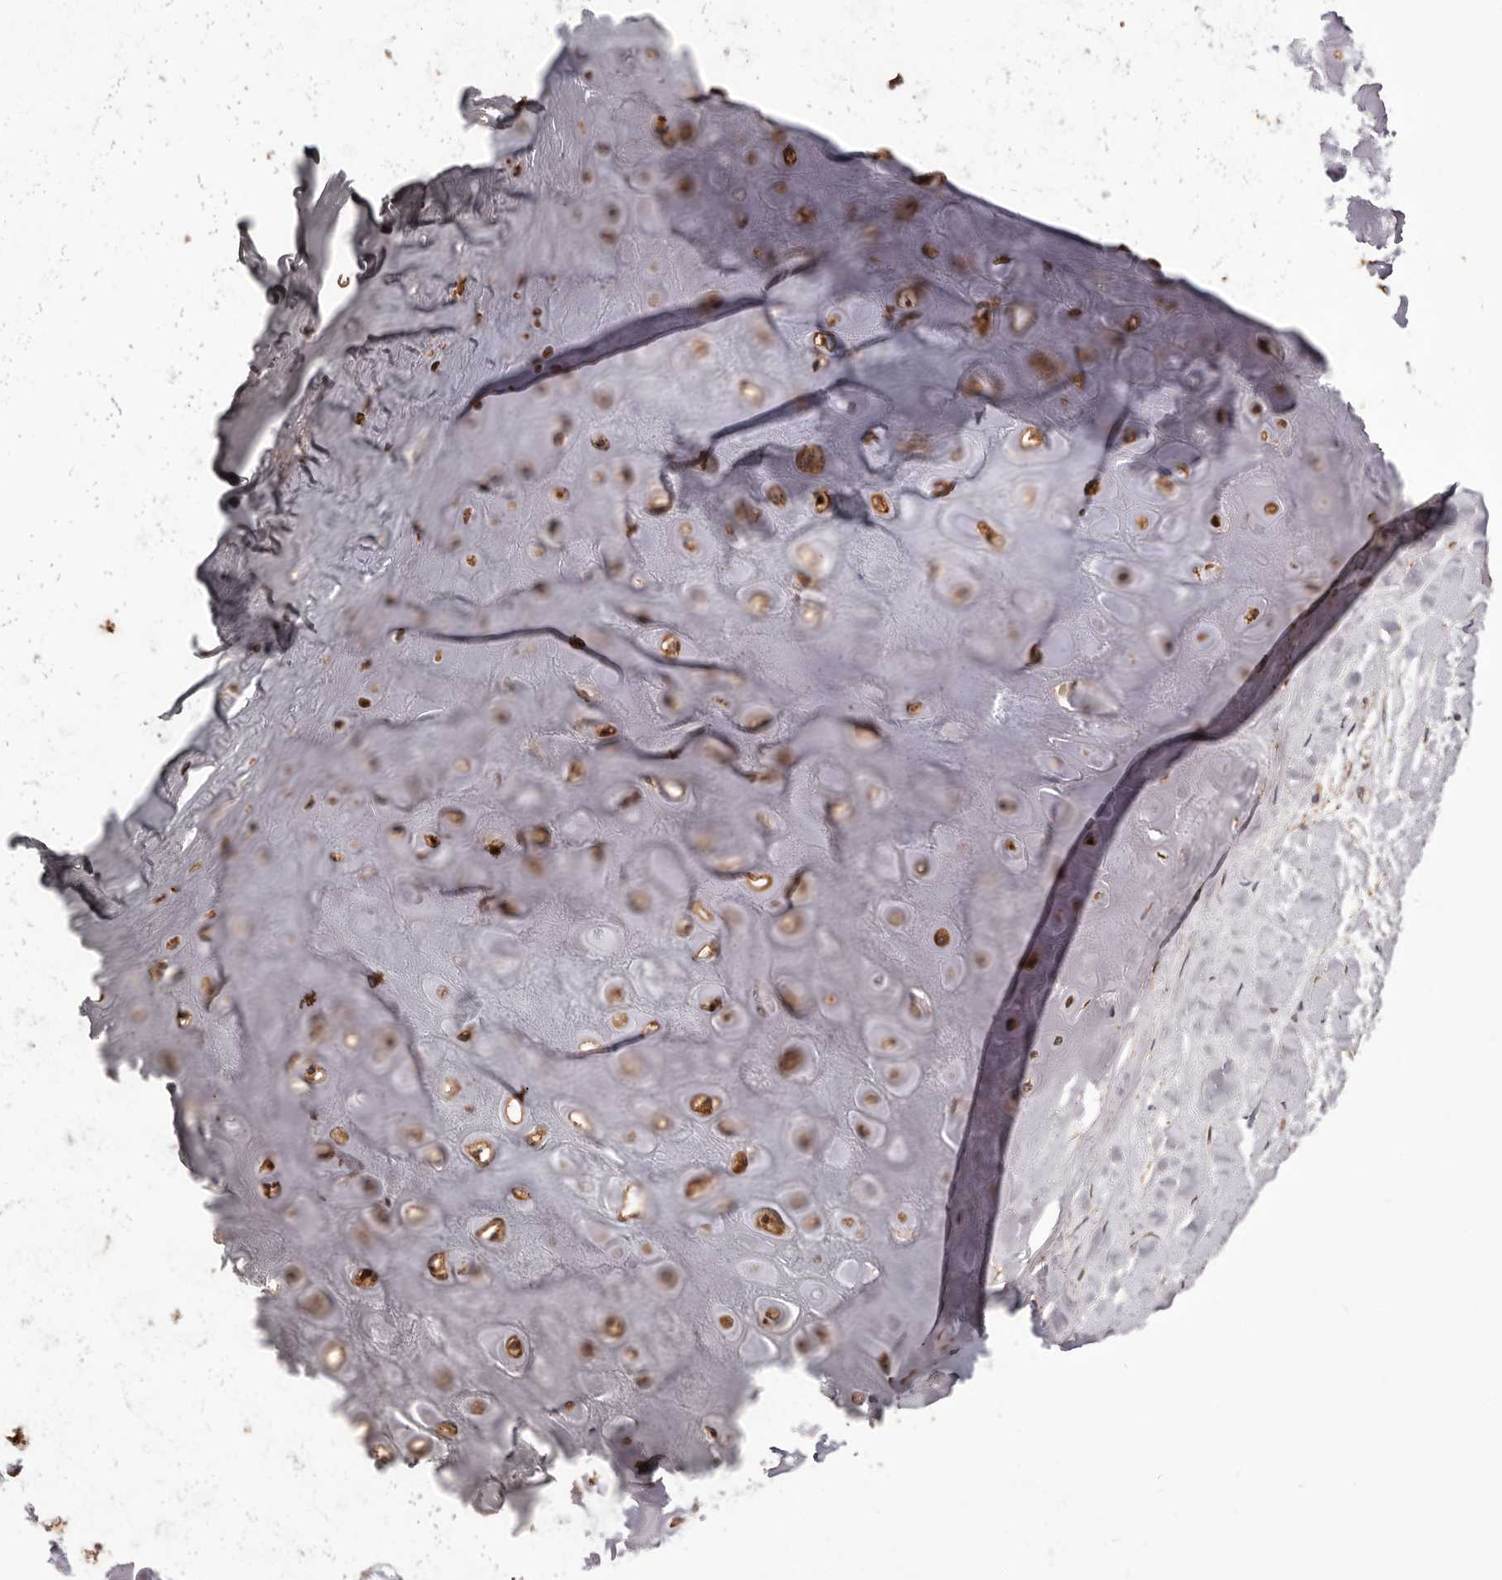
{"staining": {"intensity": "moderate", "quantity": ">75%", "location": "cytoplasmic/membranous"}, "tissue": "adipose tissue", "cell_type": "Adipocytes", "image_type": "normal", "snomed": [{"axis": "morphology", "description": "Normal tissue, NOS"}, {"axis": "morphology", "description": "Basal cell carcinoma"}, {"axis": "topography", "description": "Skin"}], "caption": "Protein staining displays moderate cytoplasmic/membranous staining in about >75% of adipocytes in normal adipose tissue. The protein is stained brown, and the nuclei are stained in blue (DAB IHC with brightfield microscopy, high magnification).", "gene": "ALPK1", "patient": {"sex": "female", "age": 89}}